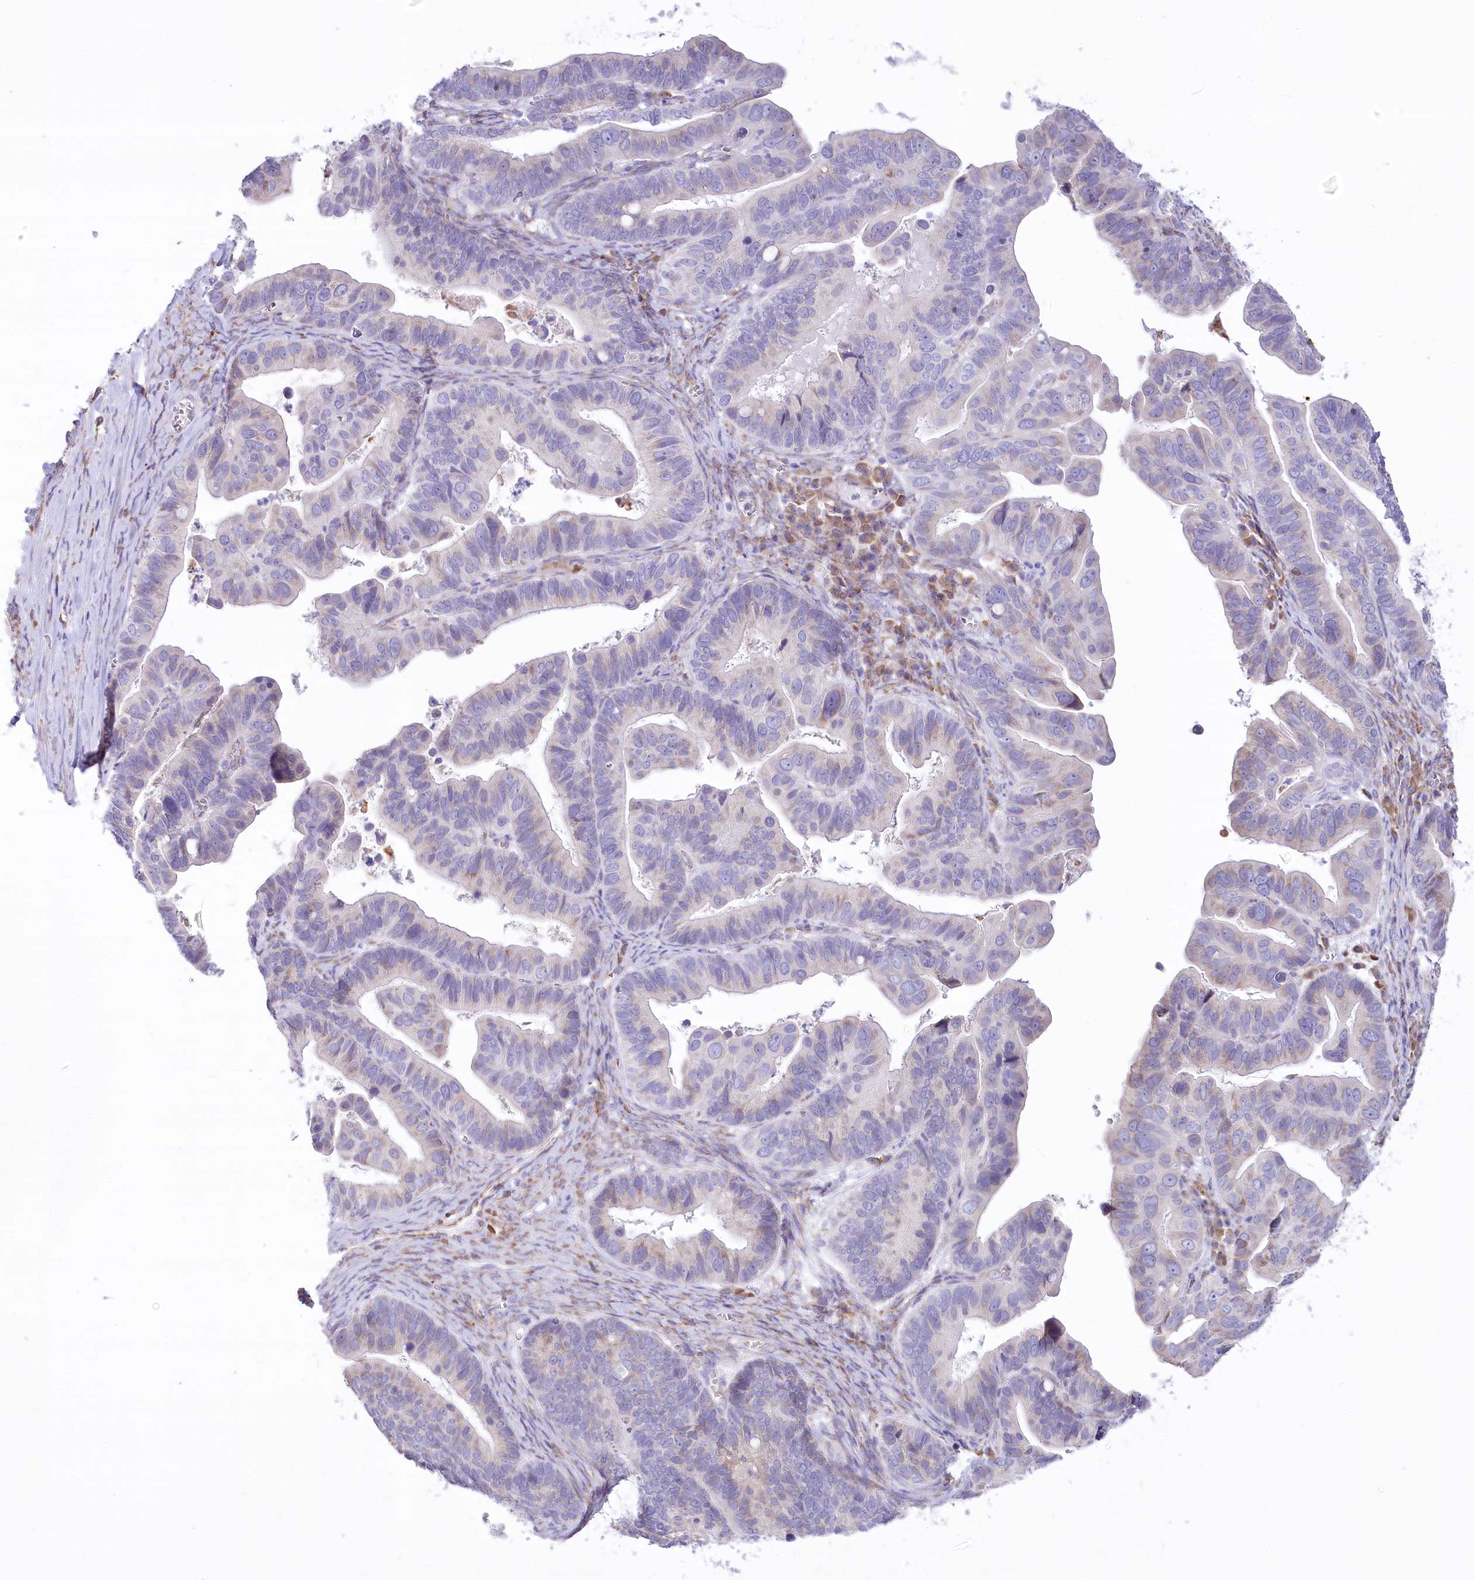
{"staining": {"intensity": "negative", "quantity": "none", "location": "none"}, "tissue": "ovarian cancer", "cell_type": "Tumor cells", "image_type": "cancer", "snomed": [{"axis": "morphology", "description": "Cystadenocarcinoma, serous, NOS"}, {"axis": "topography", "description": "Ovary"}], "caption": "An immunohistochemistry (IHC) histopathology image of ovarian cancer (serous cystadenocarcinoma) is shown. There is no staining in tumor cells of ovarian cancer (serous cystadenocarcinoma). The staining is performed using DAB (3,3'-diaminobenzidine) brown chromogen with nuclei counter-stained in using hematoxylin.", "gene": "STT3B", "patient": {"sex": "female", "age": 56}}